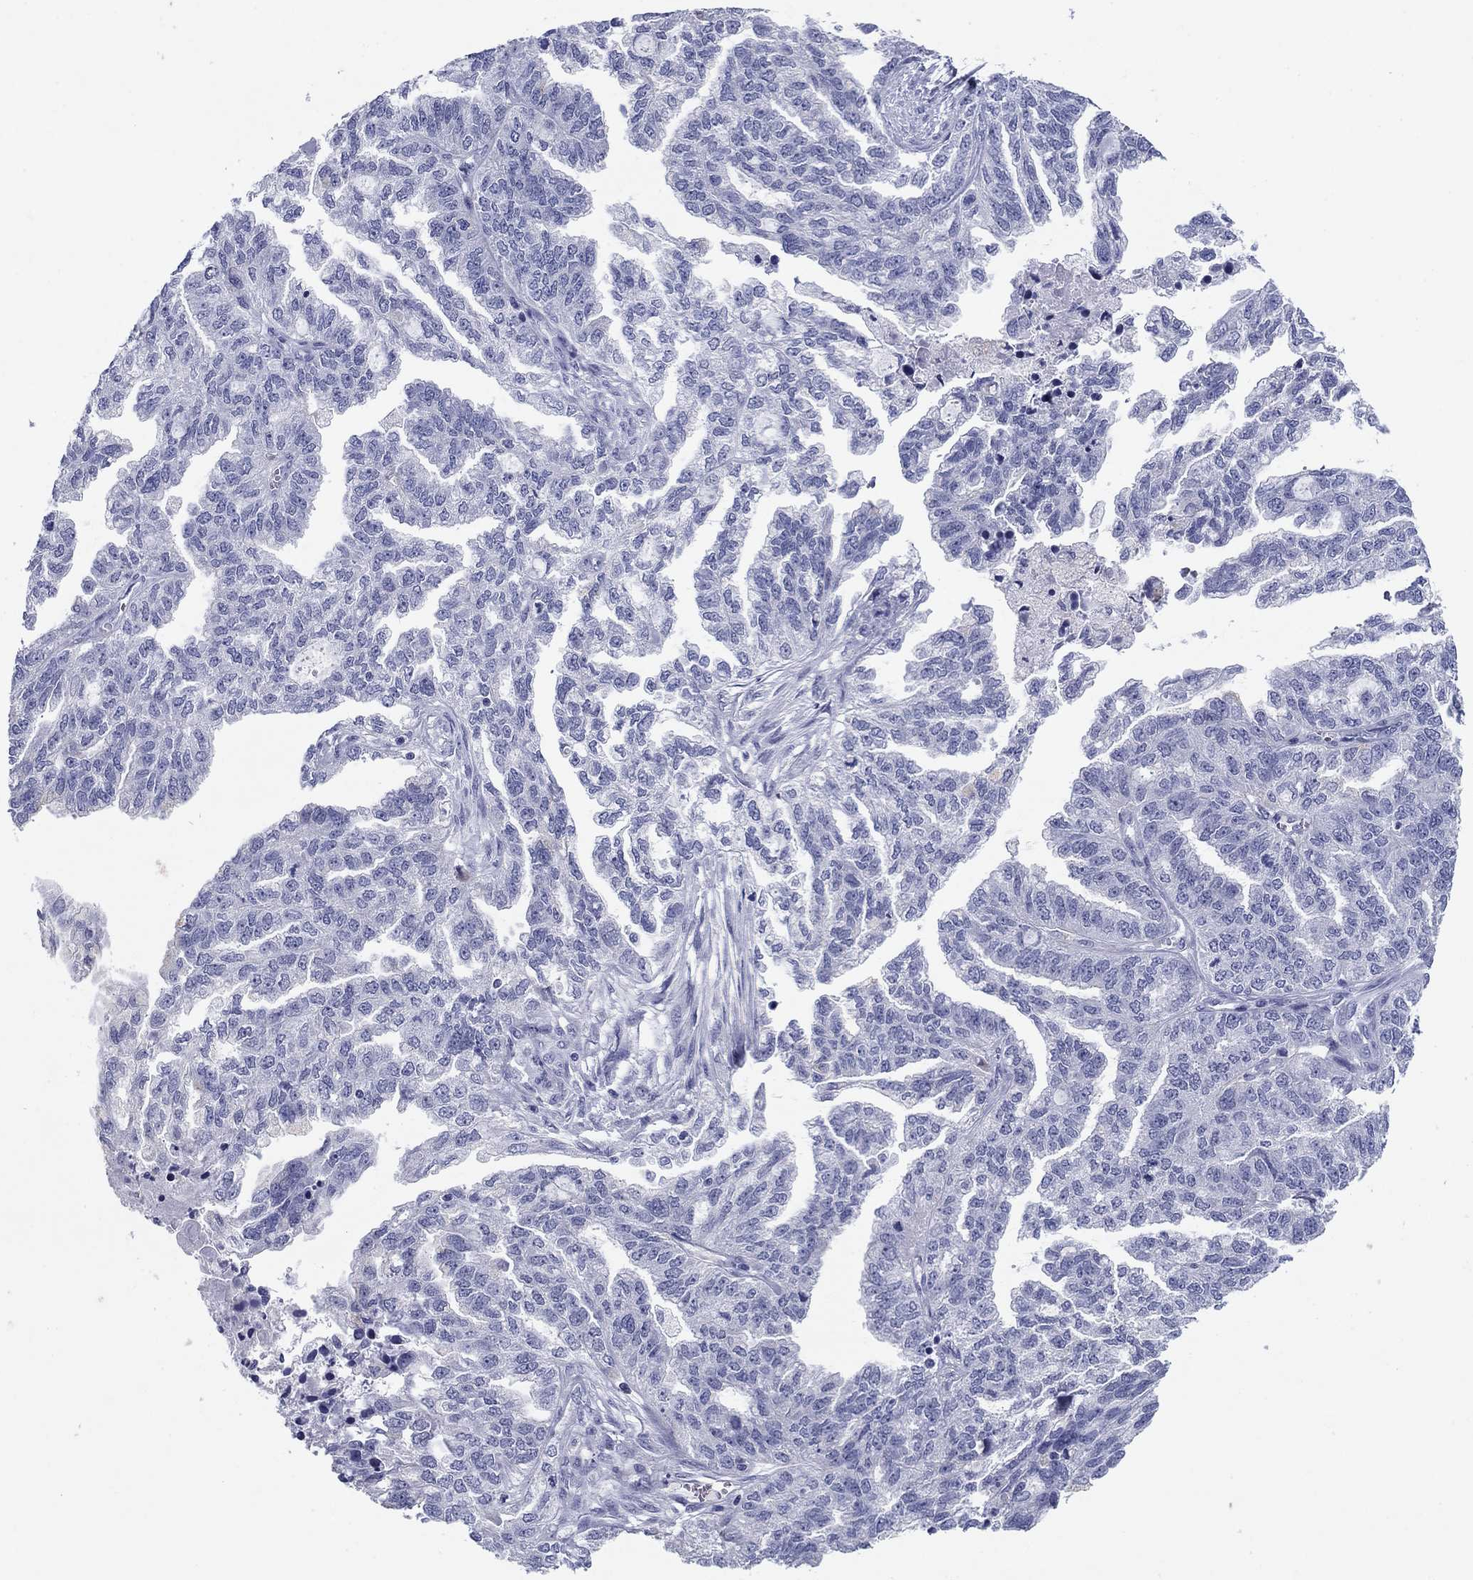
{"staining": {"intensity": "negative", "quantity": "none", "location": "none"}, "tissue": "ovarian cancer", "cell_type": "Tumor cells", "image_type": "cancer", "snomed": [{"axis": "morphology", "description": "Cystadenocarcinoma, serous, NOS"}, {"axis": "topography", "description": "Ovary"}], "caption": "DAB (3,3'-diaminobenzidine) immunohistochemical staining of ovarian cancer demonstrates no significant positivity in tumor cells.", "gene": "TCFL5", "patient": {"sex": "female", "age": 51}}